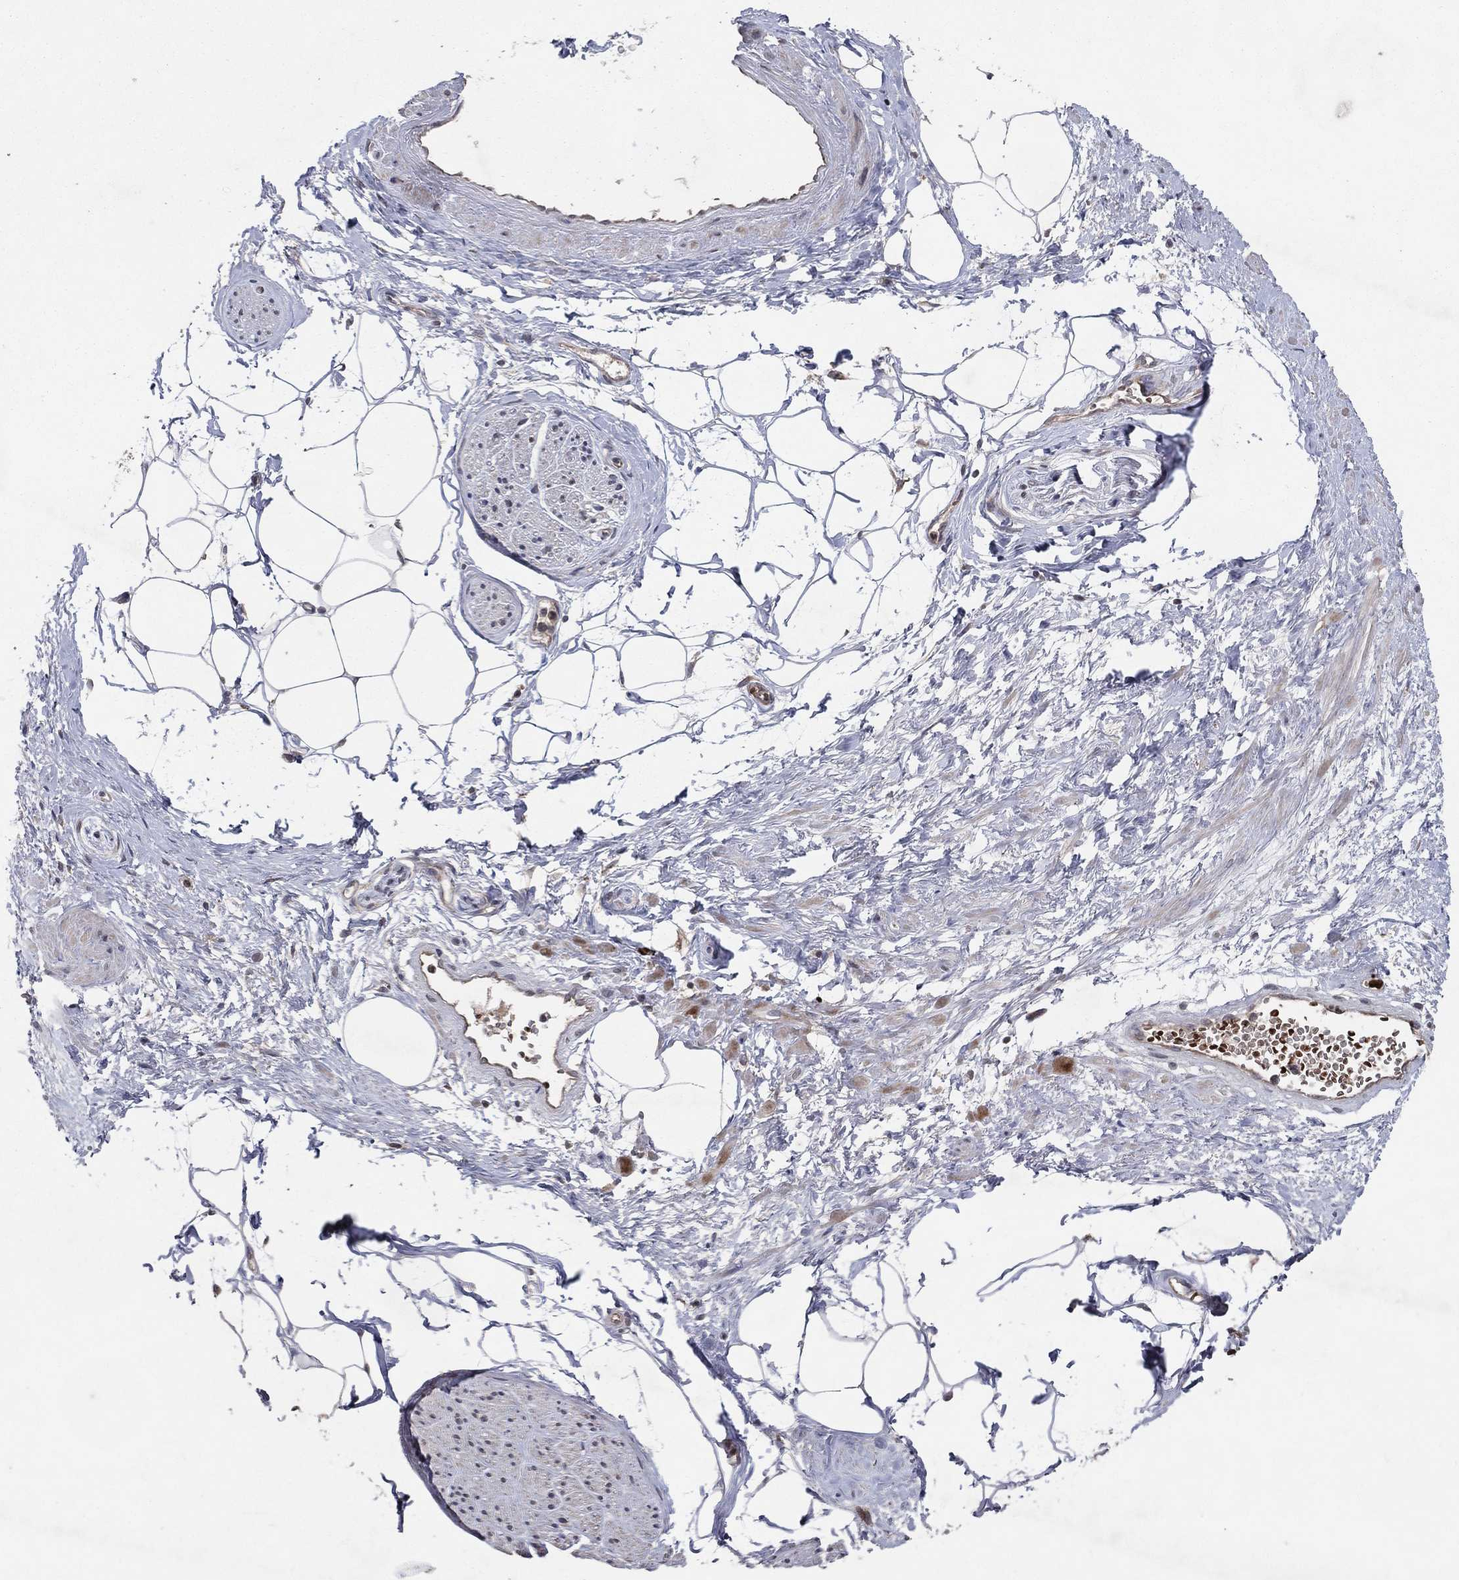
{"staining": {"intensity": "negative", "quantity": "none", "location": "none"}, "tissue": "adipose tissue", "cell_type": "Adipocytes", "image_type": "normal", "snomed": [{"axis": "morphology", "description": "Normal tissue, NOS"}, {"axis": "topography", "description": "Prostate"}, {"axis": "topography", "description": "Peripheral nerve tissue"}], "caption": "Immunohistochemical staining of unremarkable adipose tissue demonstrates no significant positivity in adipocytes.", "gene": "DNAH7", "patient": {"sex": "male", "age": 57}}